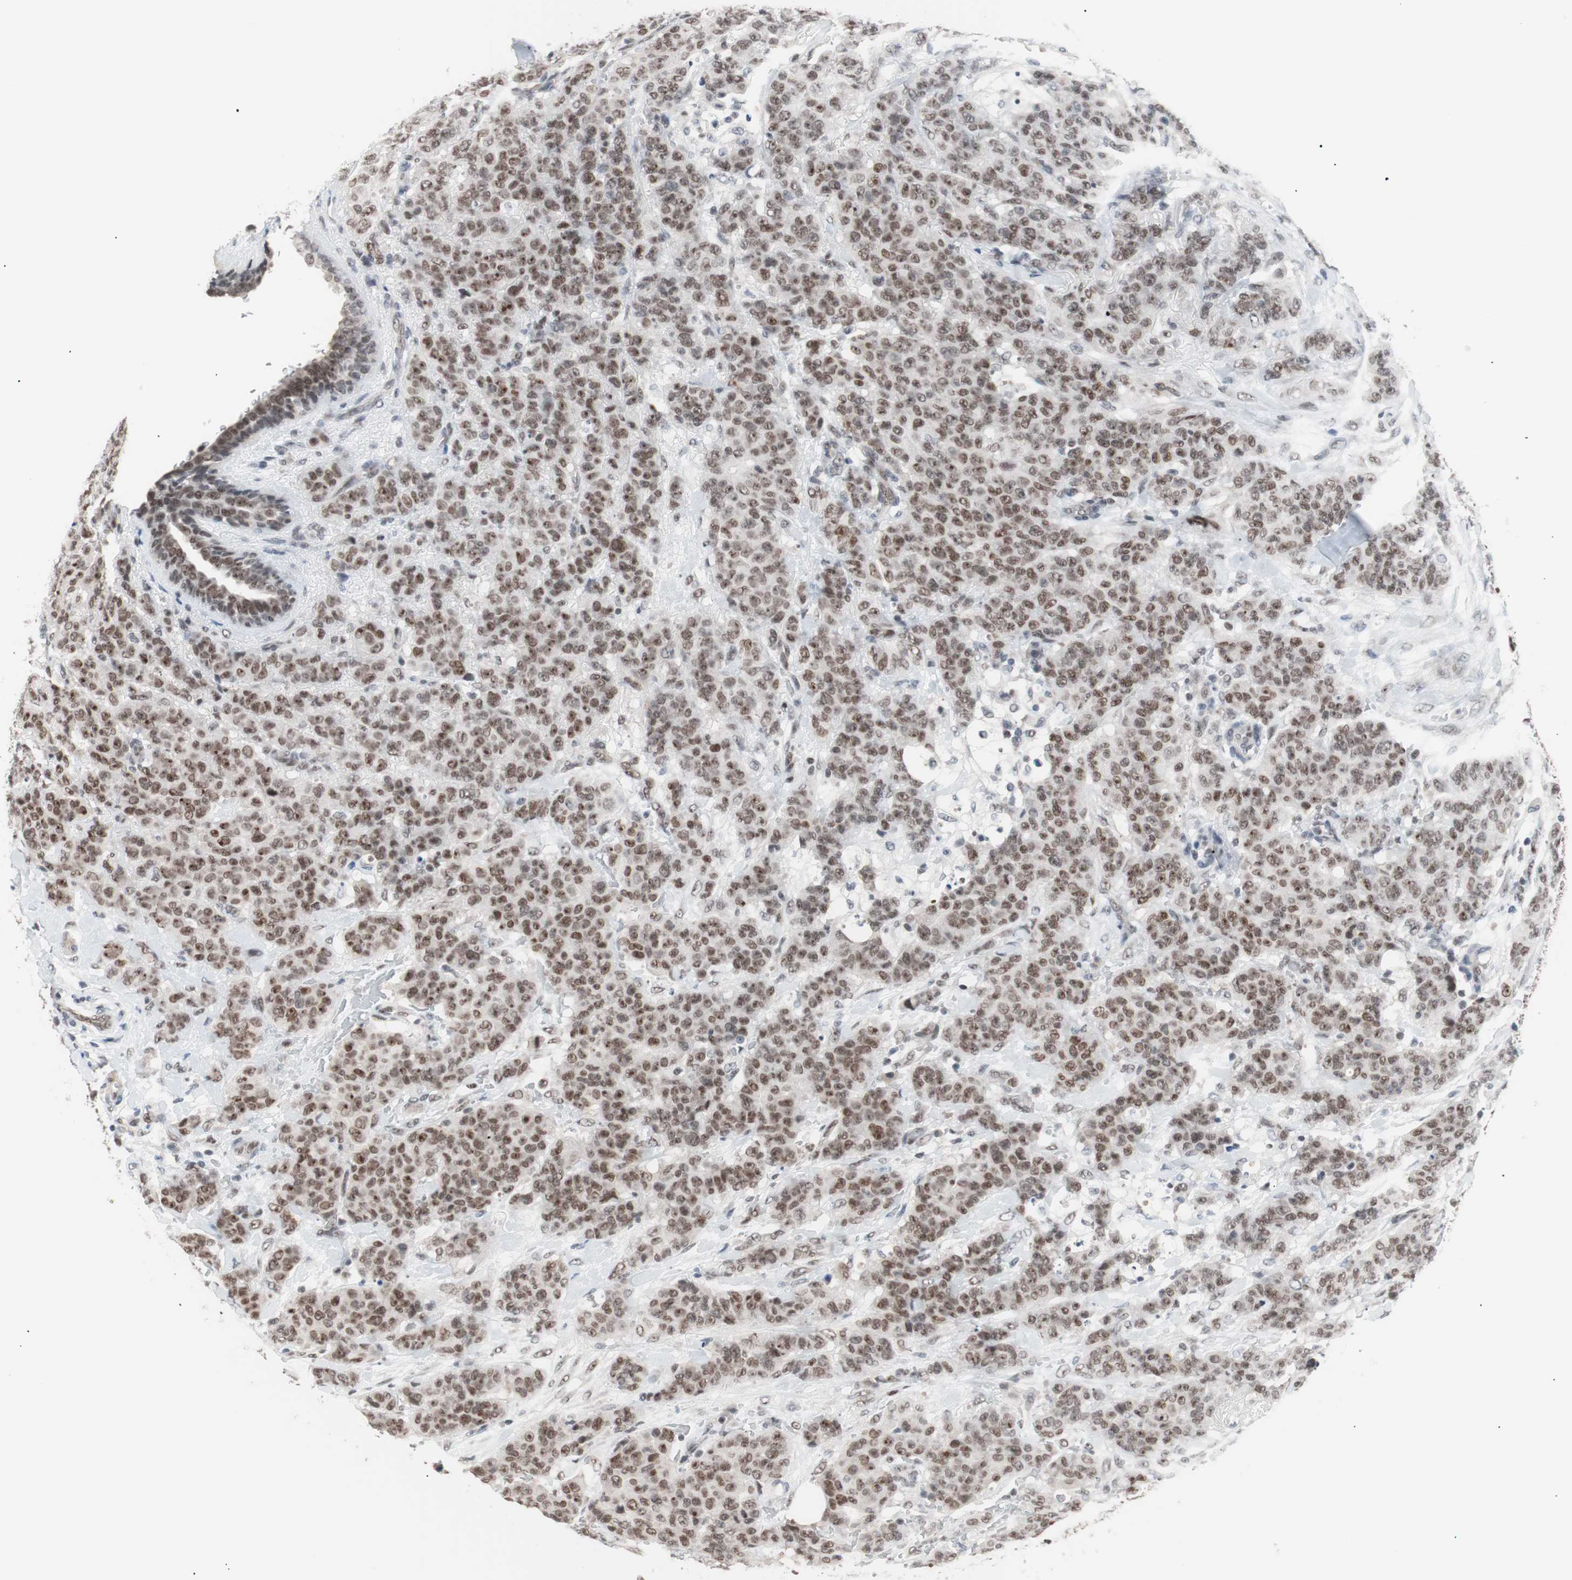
{"staining": {"intensity": "moderate", "quantity": ">75%", "location": "nuclear"}, "tissue": "breast cancer", "cell_type": "Tumor cells", "image_type": "cancer", "snomed": [{"axis": "morphology", "description": "Duct carcinoma"}, {"axis": "topography", "description": "Breast"}], "caption": "This histopathology image exhibits breast cancer (intraductal carcinoma) stained with IHC to label a protein in brown. The nuclear of tumor cells show moderate positivity for the protein. Nuclei are counter-stained blue.", "gene": "LIG3", "patient": {"sex": "female", "age": 40}}